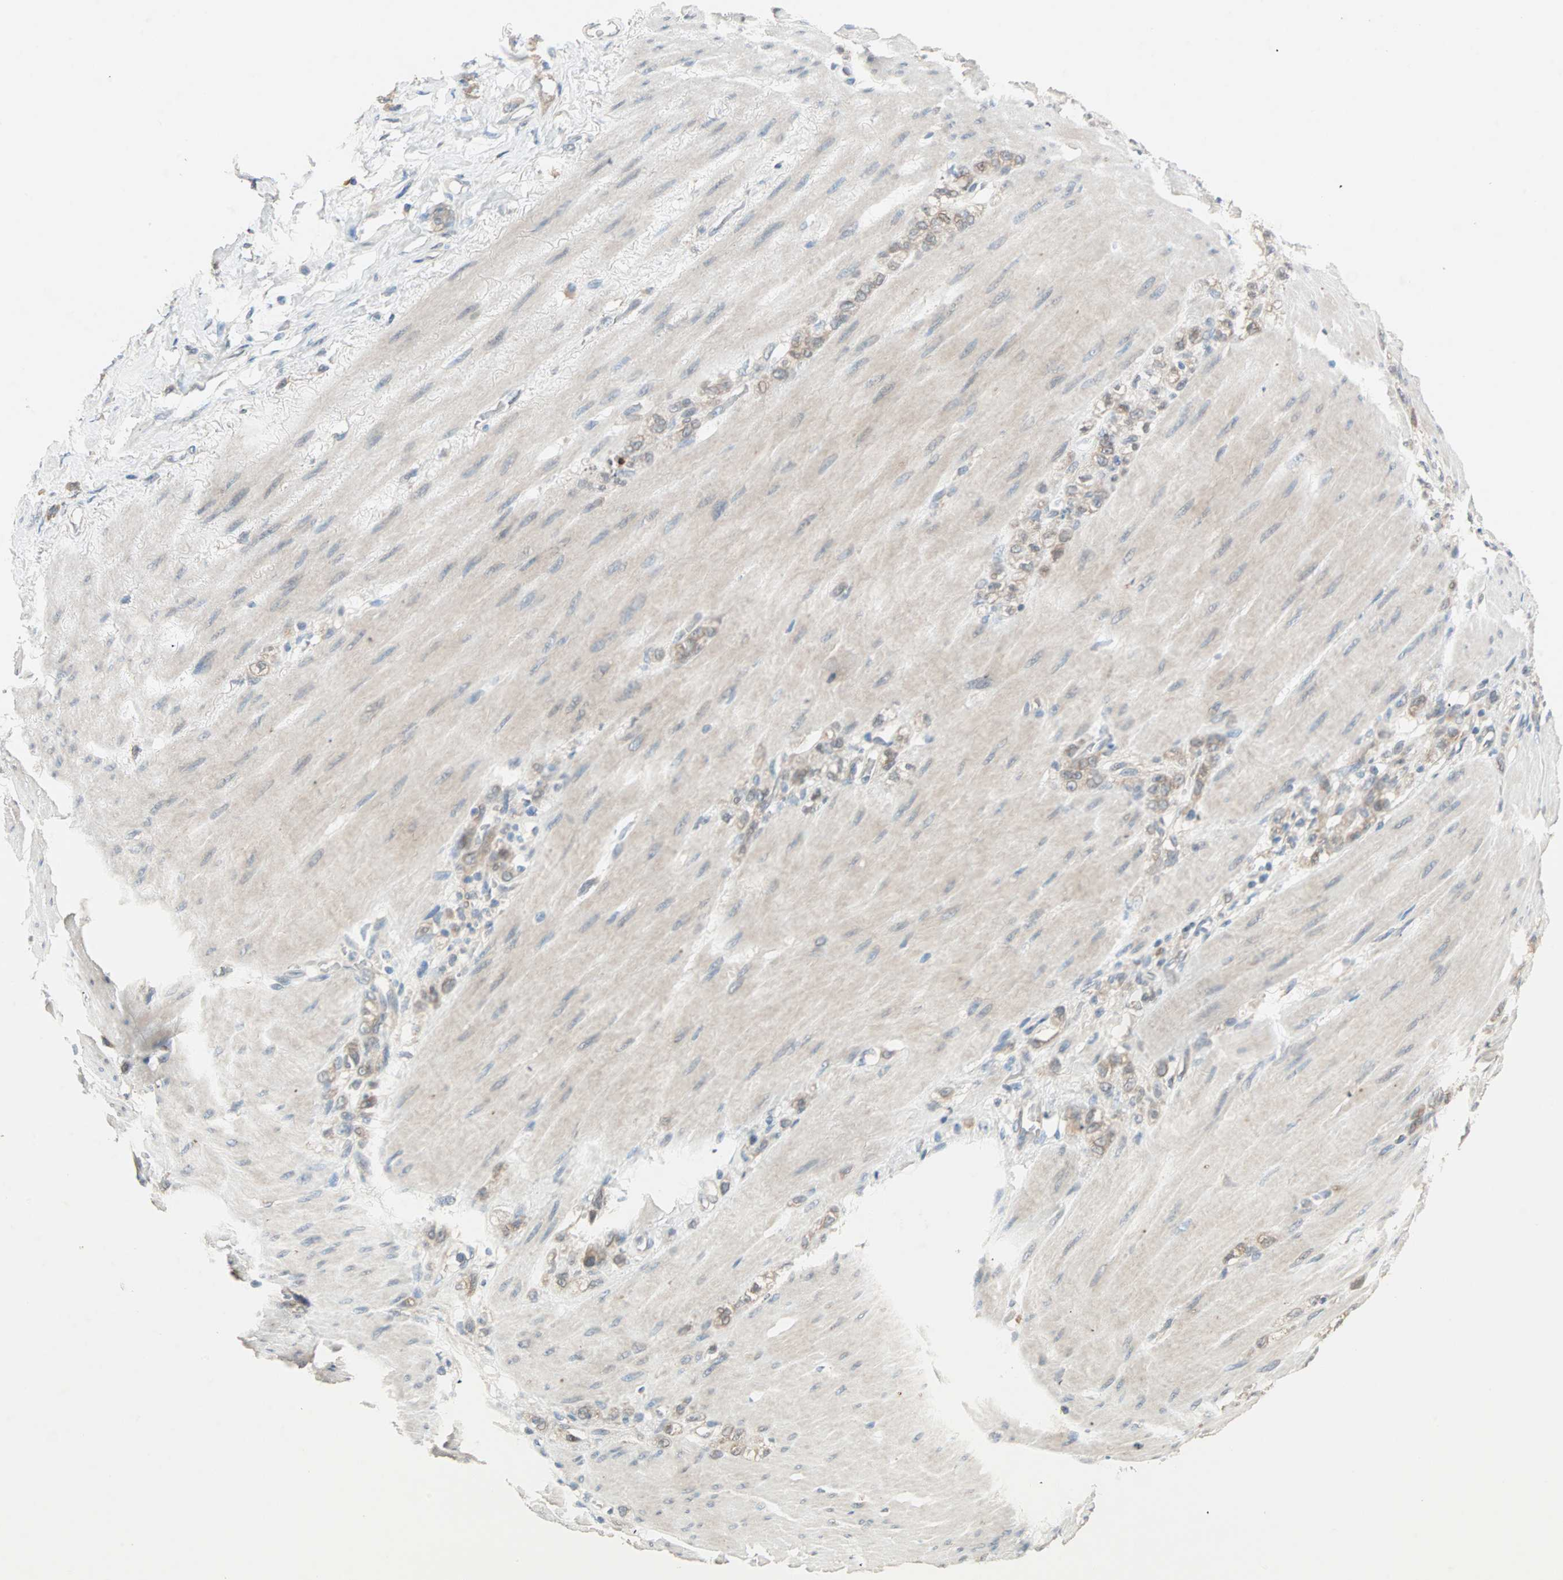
{"staining": {"intensity": "moderate", "quantity": ">75%", "location": "cytoplasmic/membranous"}, "tissue": "stomach cancer", "cell_type": "Tumor cells", "image_type": "cancer", "snomed": [{"axis": "morphology", "description": "Adenocarcinoma, NOS"}, {"axis": "topography", "description": "Stomach"}], "caption": "Immunohistochemistry (IHC) photomicrograph of human stomach cancer (adenocarcinoma) stained for a protein (brown), which reveals medium levels of moderate cytoplasmic/membranous expression in about >75% of tumor cells.", "gene": "TTF2", "patient": {"sex": "male", "age": 82}}